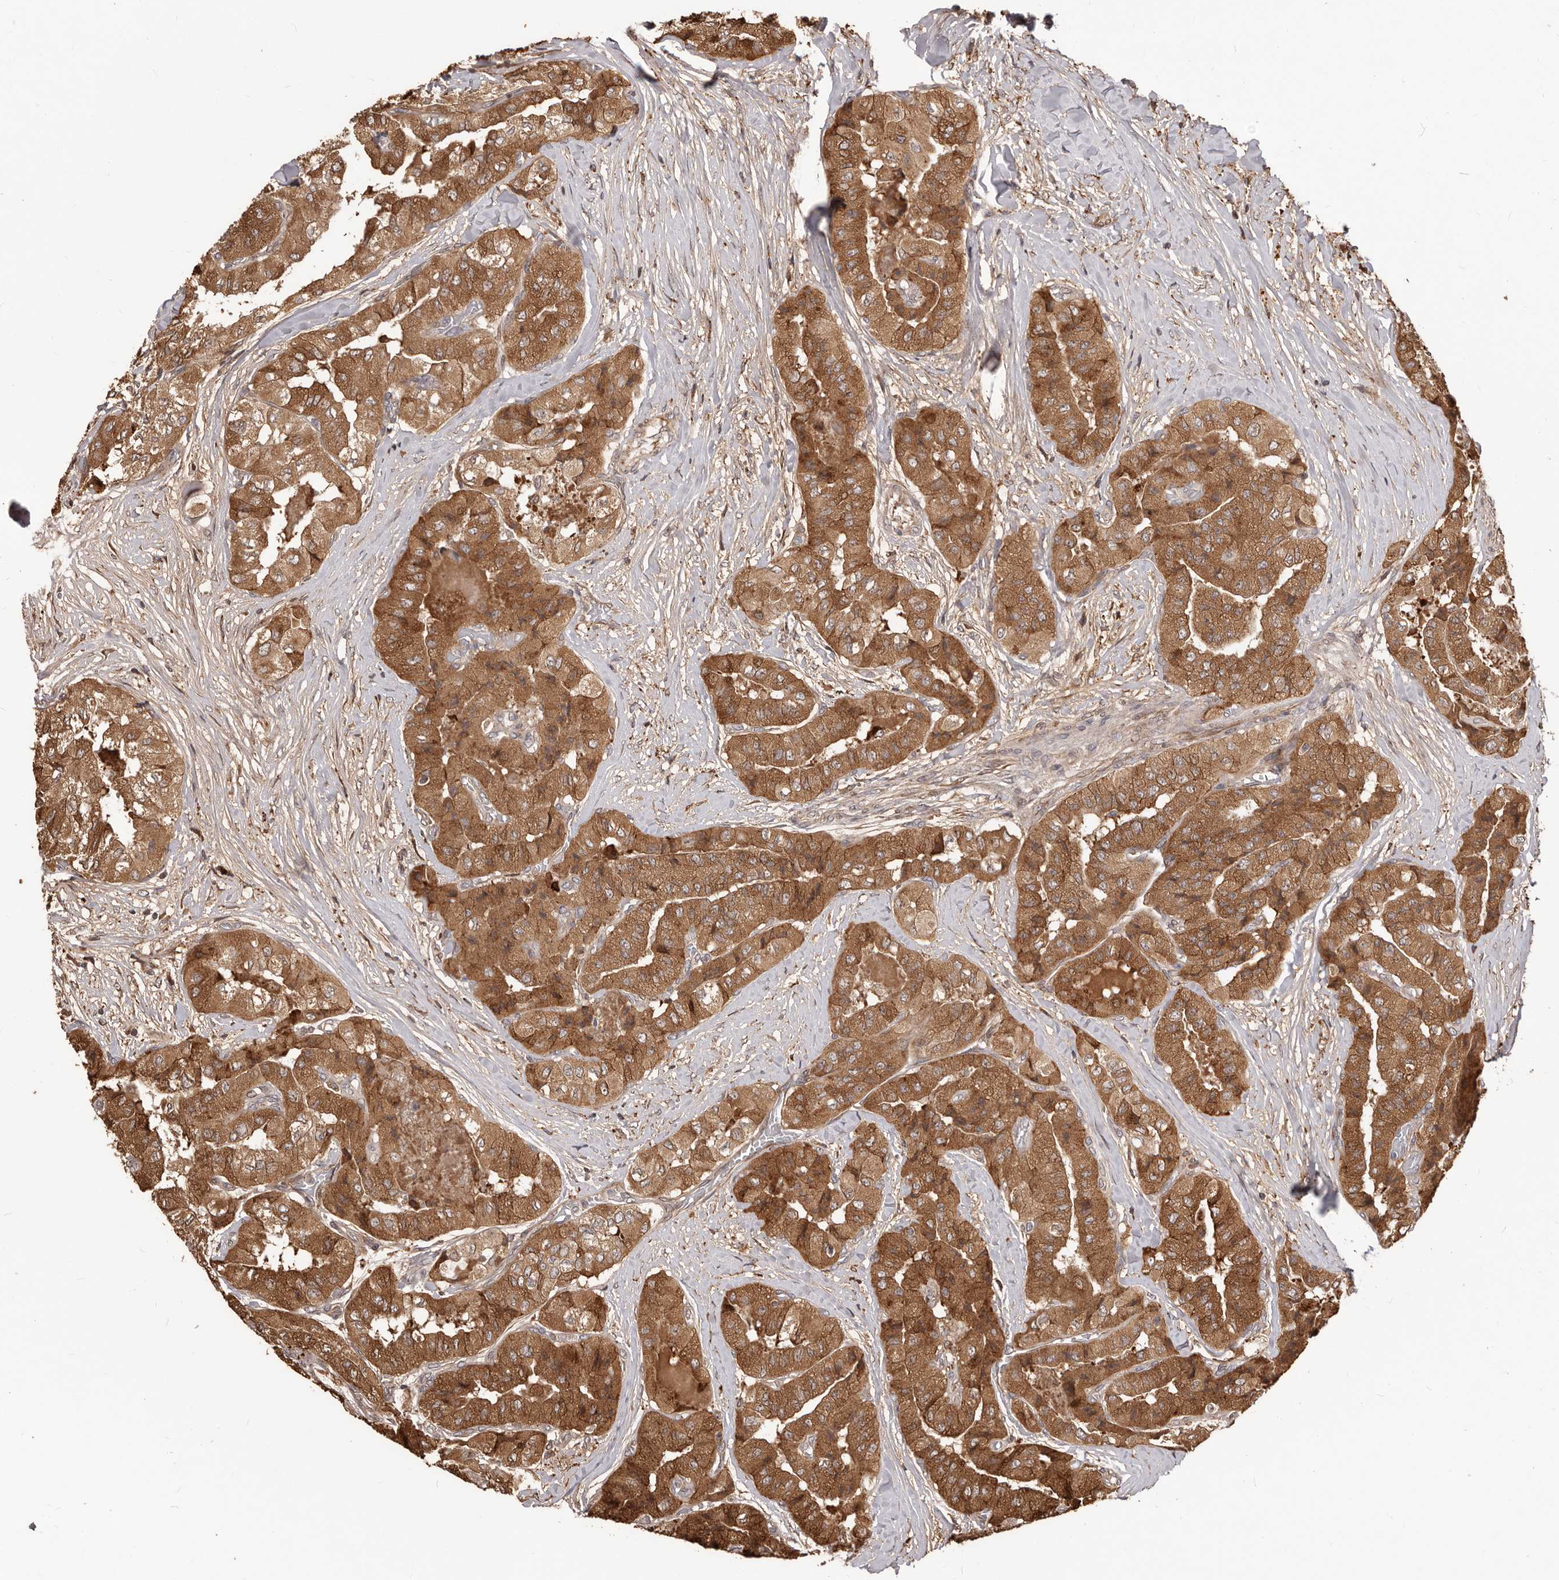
{"staining": {"intensity": "moderate", "quantity": ">75%", "location": "cytoplasmic/membranous"}, "tissue": "thyroid cancer", "cell_type": "Tumor cells", "image_type": "cancer", "snomed": [{"axis": "morphology", "description": "Papillary adenocarcinoma, NOS"}, {"axis": "topography", "description": "Thyroid gland"}], "caption": "Papillary adenocarcinoma (thyroid) was stained to show a protein in brown. There is medium levels of moderate cytoplasmic/membranous expression in about >75% of tumor cells.", "gene": "MTO1", "patient": {"sex": "female", "age": 59}}